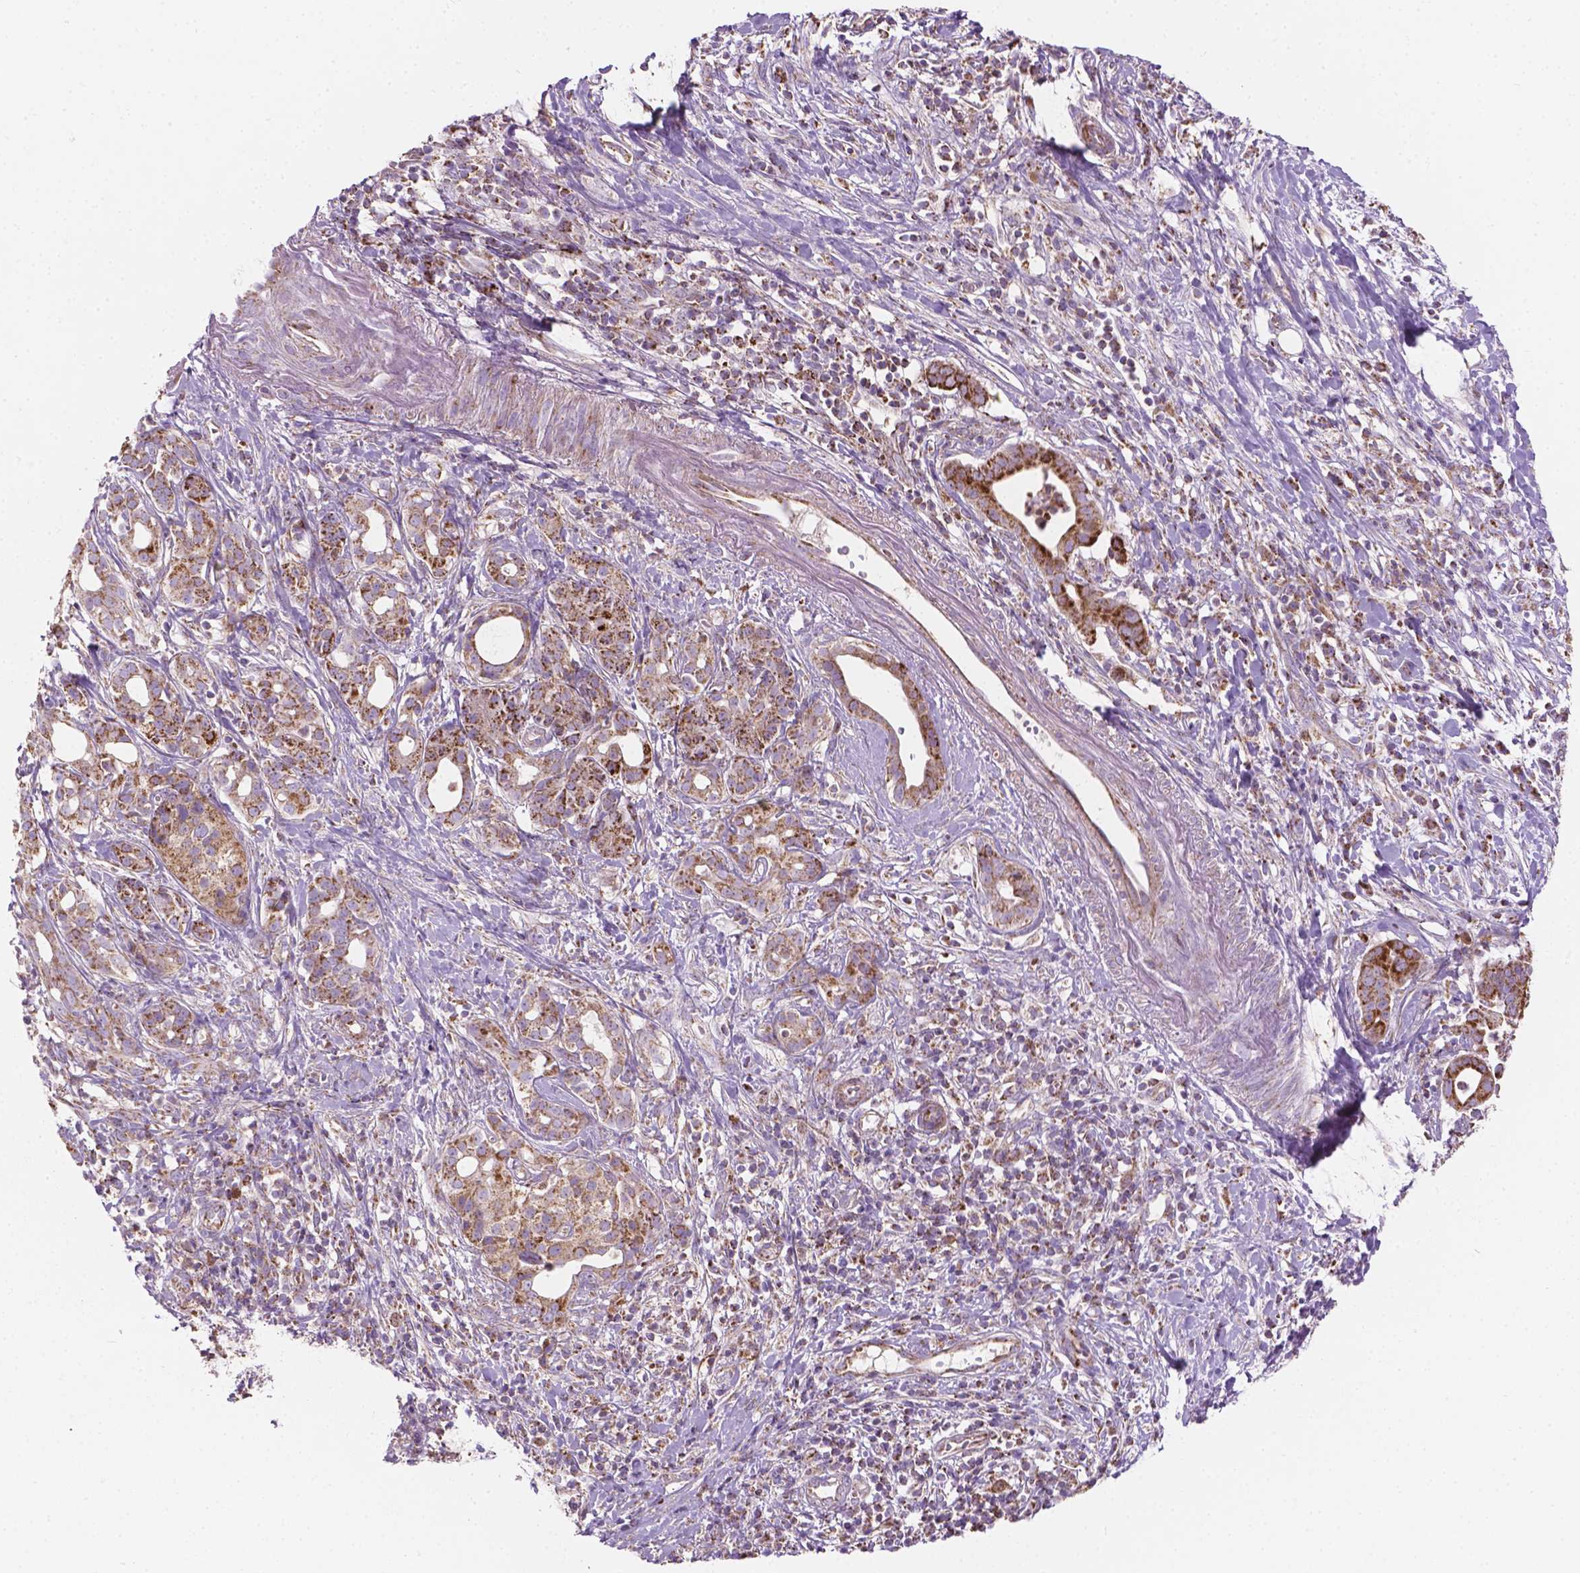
{"staining": {"intensity": "moderate", "quantity": ">75%", "location": "cytoplasmic/membranous"}, "tissue": "pancreatic cancer", "cell_type": "Tumor cells", "image_type": "cancer", "snomed": [{"axis": "morphology", "description": "Adenocarcinoma, NOS"}, {"axis": "topography", "description": "Pancreas"}], "caption": "Human pancreatic cancer stained with a brown dye demonstrates moderate cytoplasmic/membranous positive staining in approximately >75% of tumor cells.", "gene": "PIBF1", "patient": {"sex": "male", "age": 61}}